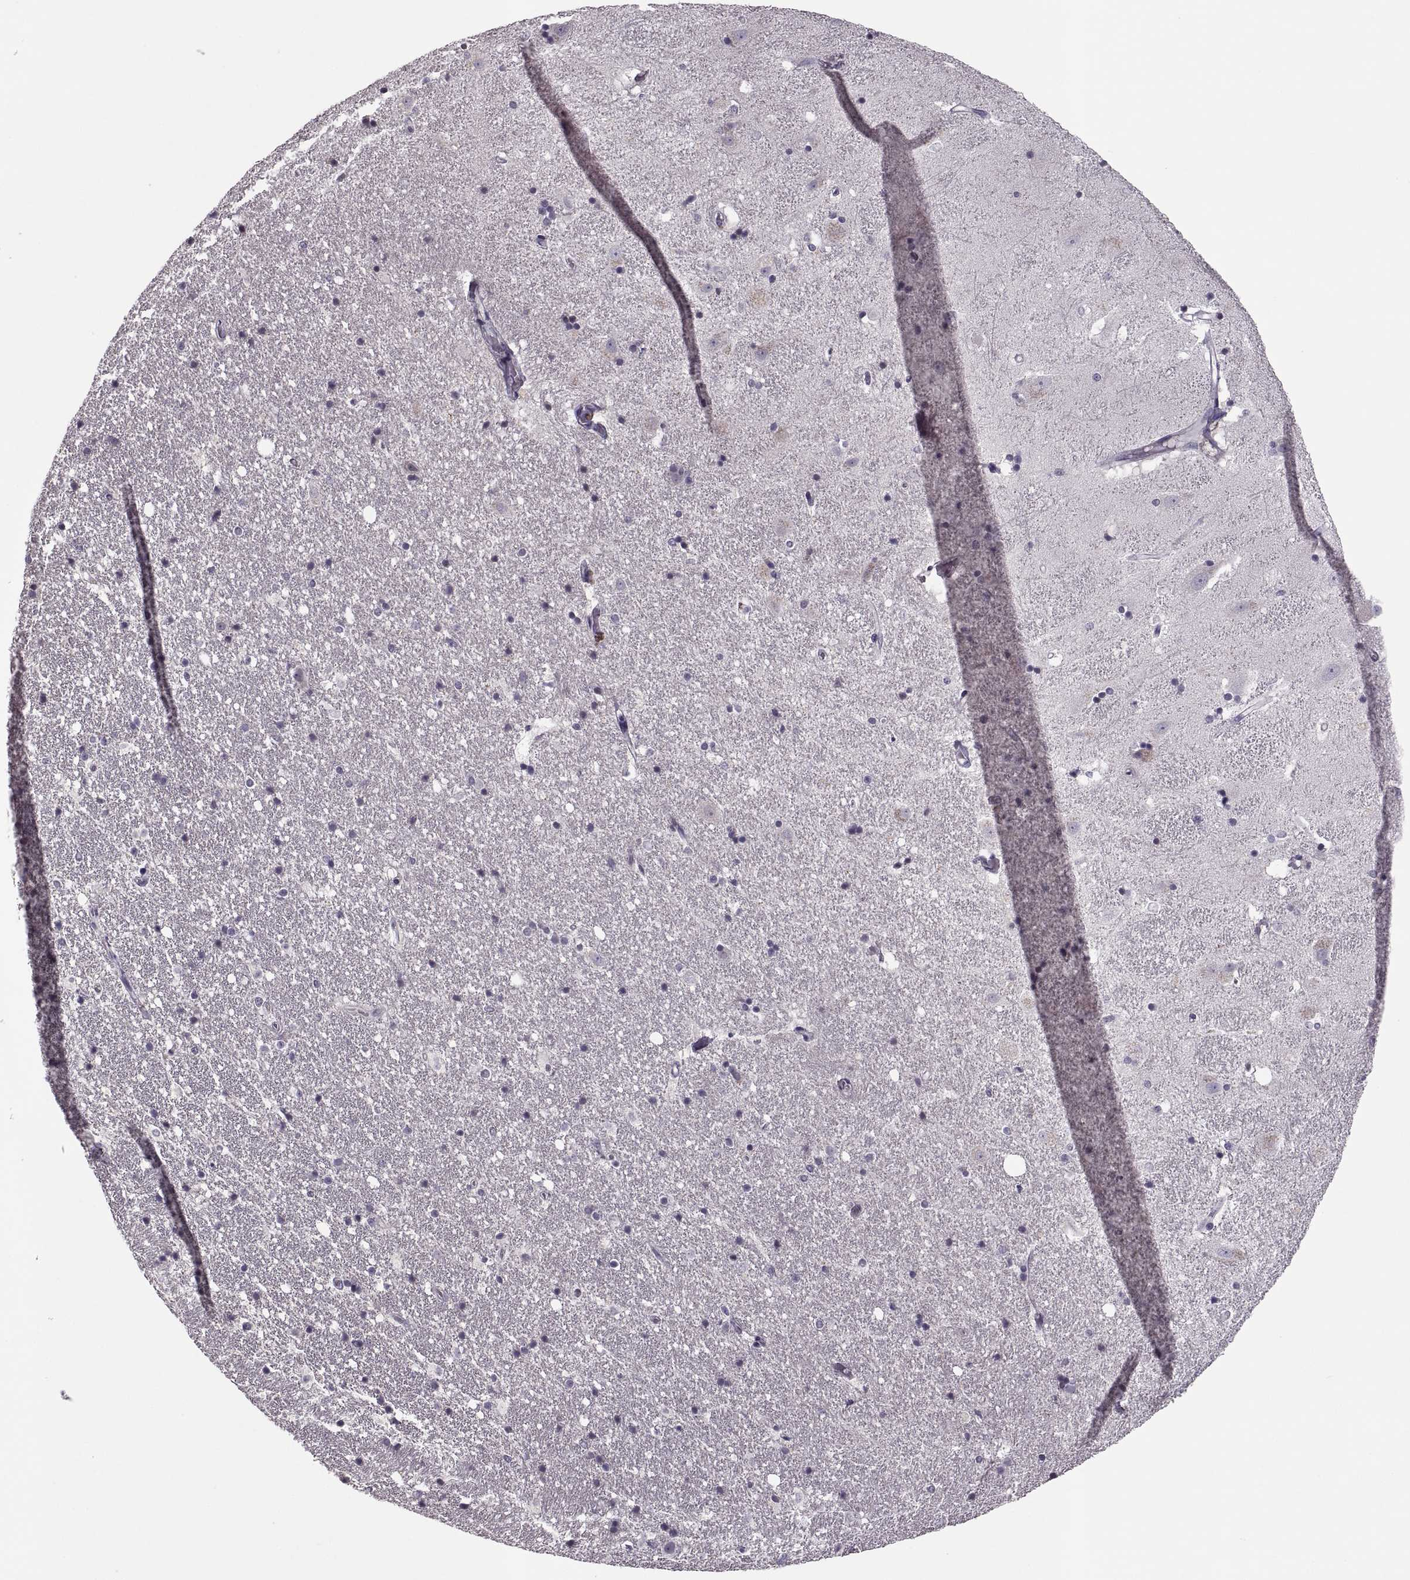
{"staining": {"intensity": "negative", "quantity": "none", "location": "none"}, "tissue": "hippocampus", "cell_type": "Glial cells", "image_type": "normal", "snomed": [{"axis": "morphology", "description": "Normal tissue, NOS"}, {"axis": "topography", "description": "Hippocampus"}], "caption": "Immunohistochemistry of benign human hippocampus exhibits no expression in glial cells.", "gene": "CACNA1F", "patient": {"sex": "male", "age": 49}}